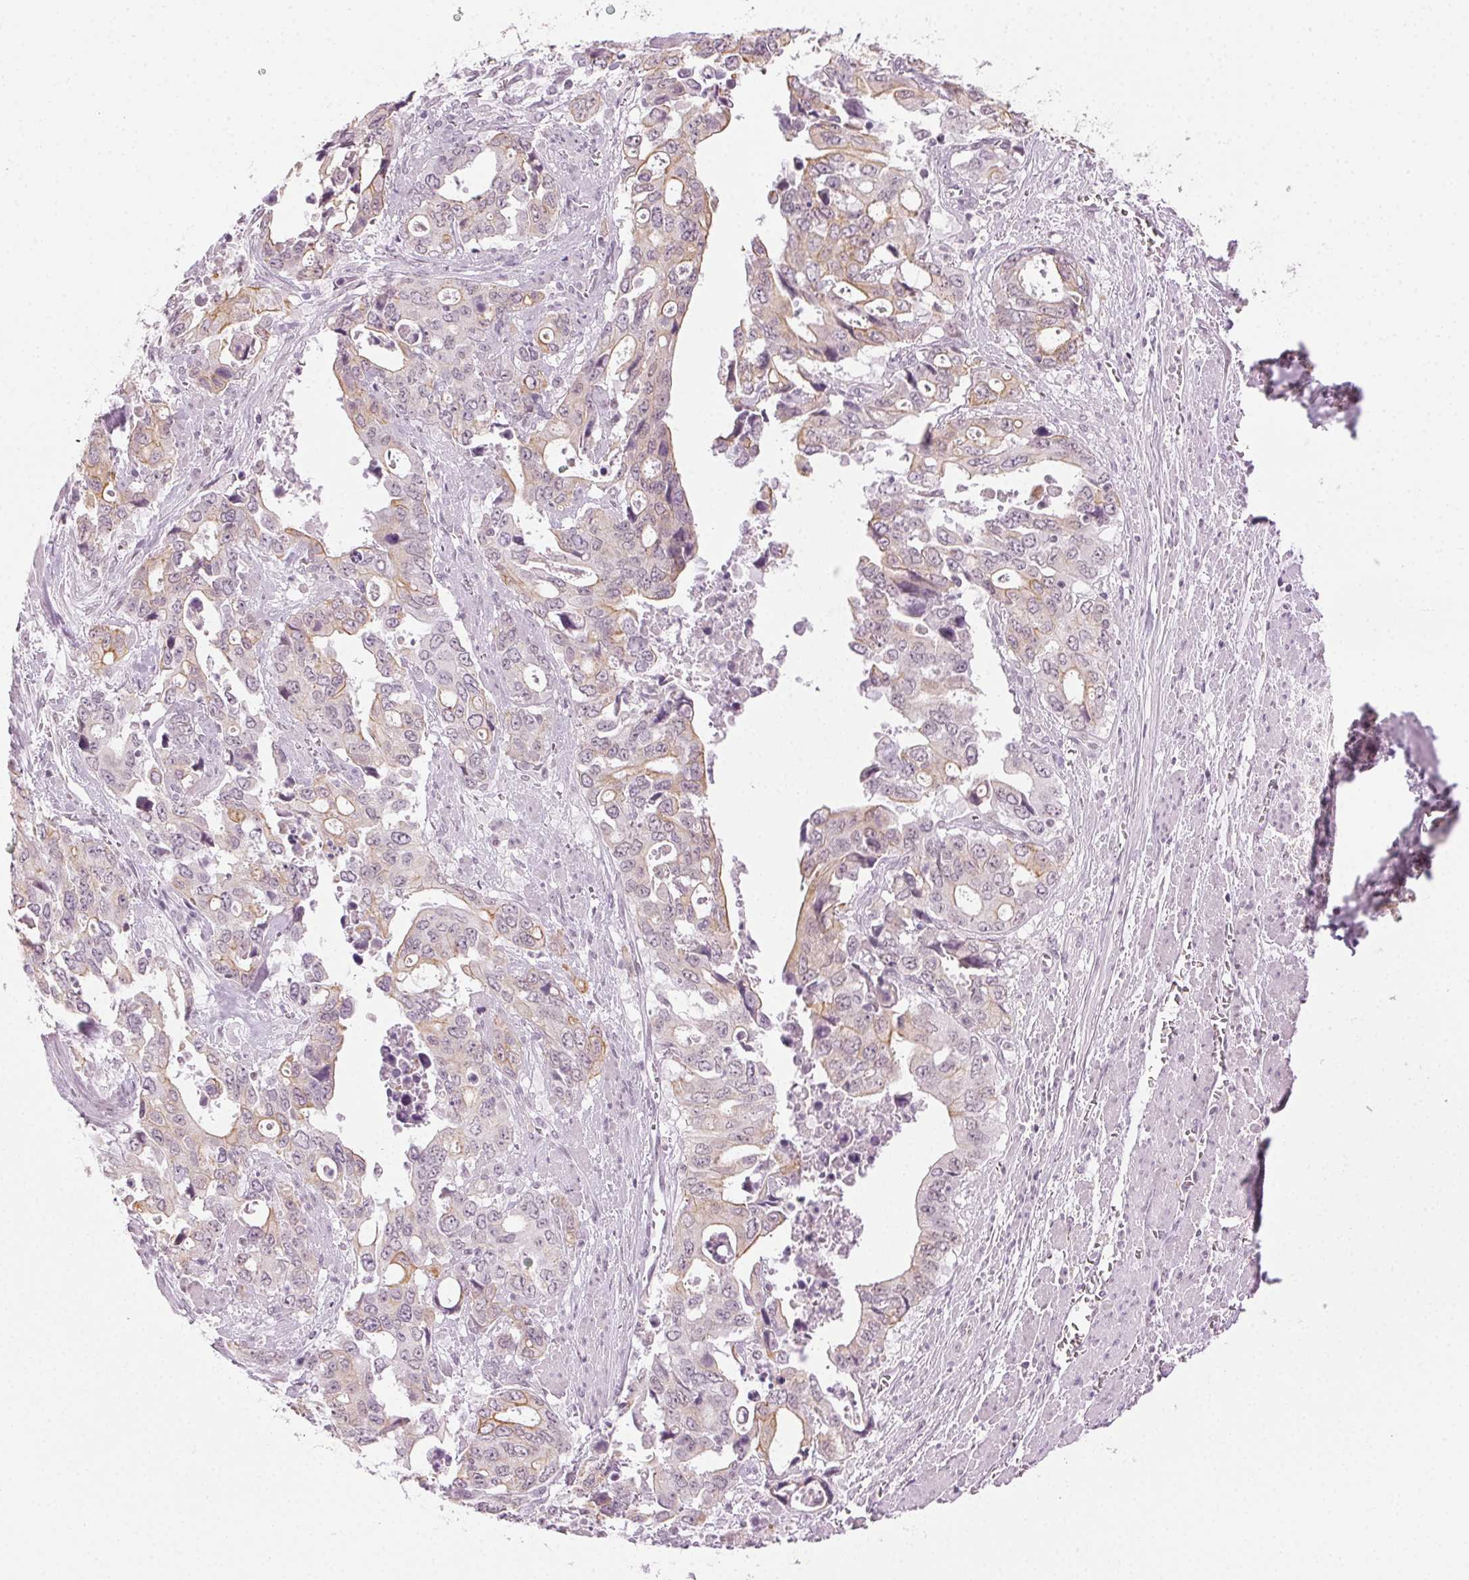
{"staining": {"intensity": "weak", "quantity": "<25%", "location": "cytoplasmic/membranous"}, "tissue": "stomach cancer", "cell_type": "Tumor cells", "image_type": "cancer", "snomed": [{"axis": "morphology", "description": "Adenocarcinoma, NOS"}, {"axis": "topography", "description": "Stomach, upper"}], "caption": "A high-resolution micrograph shows IHC staining of adenocarcinoma (stomach), which demonstrates no significant expression in tumor cells.", "gene": "AIF1L", "patient": {"sex": "male", "age": 74}}